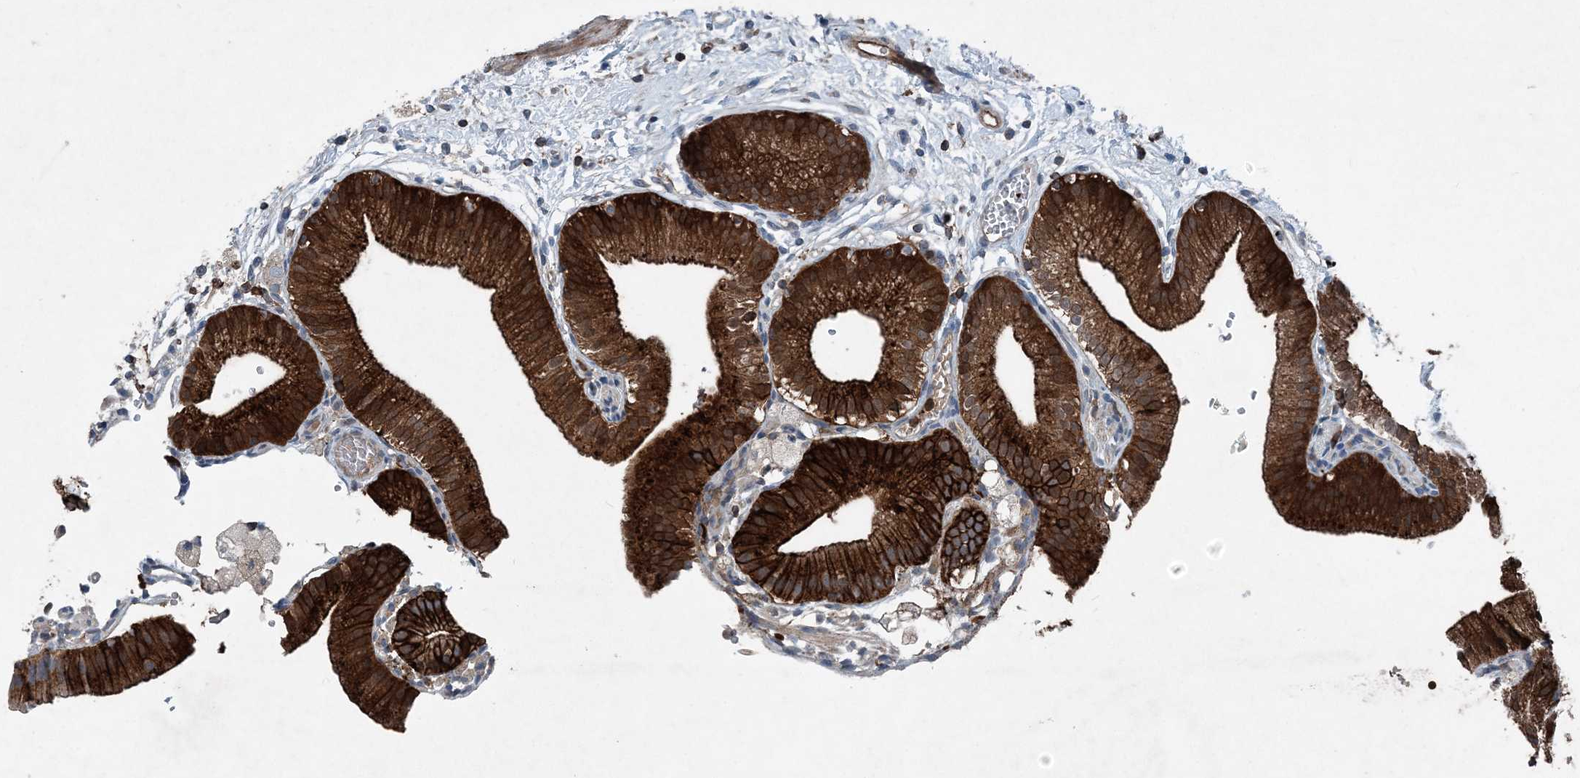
{"staining": {"intensity": "strong", "quantity": ">75%", "location": "cytoplasmic/membranous"}, "tissue": "gallbladder", "cell_type": "Glandular cells", "image_type": "normal", "snomed": [{"axis": "morphology", "description": "Normal tissue, NOS"}, {"axis": "topography", "description": "Gallbladder"}], "caption": "Protein staining reveals strong cytoplasmic/membranous positivity in about >75% of glandular cells in unremarkable gallbladder. (Stains: DAB in brown, nuclei in blue, Microscopy: brightfield microscopy at high magnification).", "gene": "DGUOK", "patient": {"sex": "male", "age": 55}}